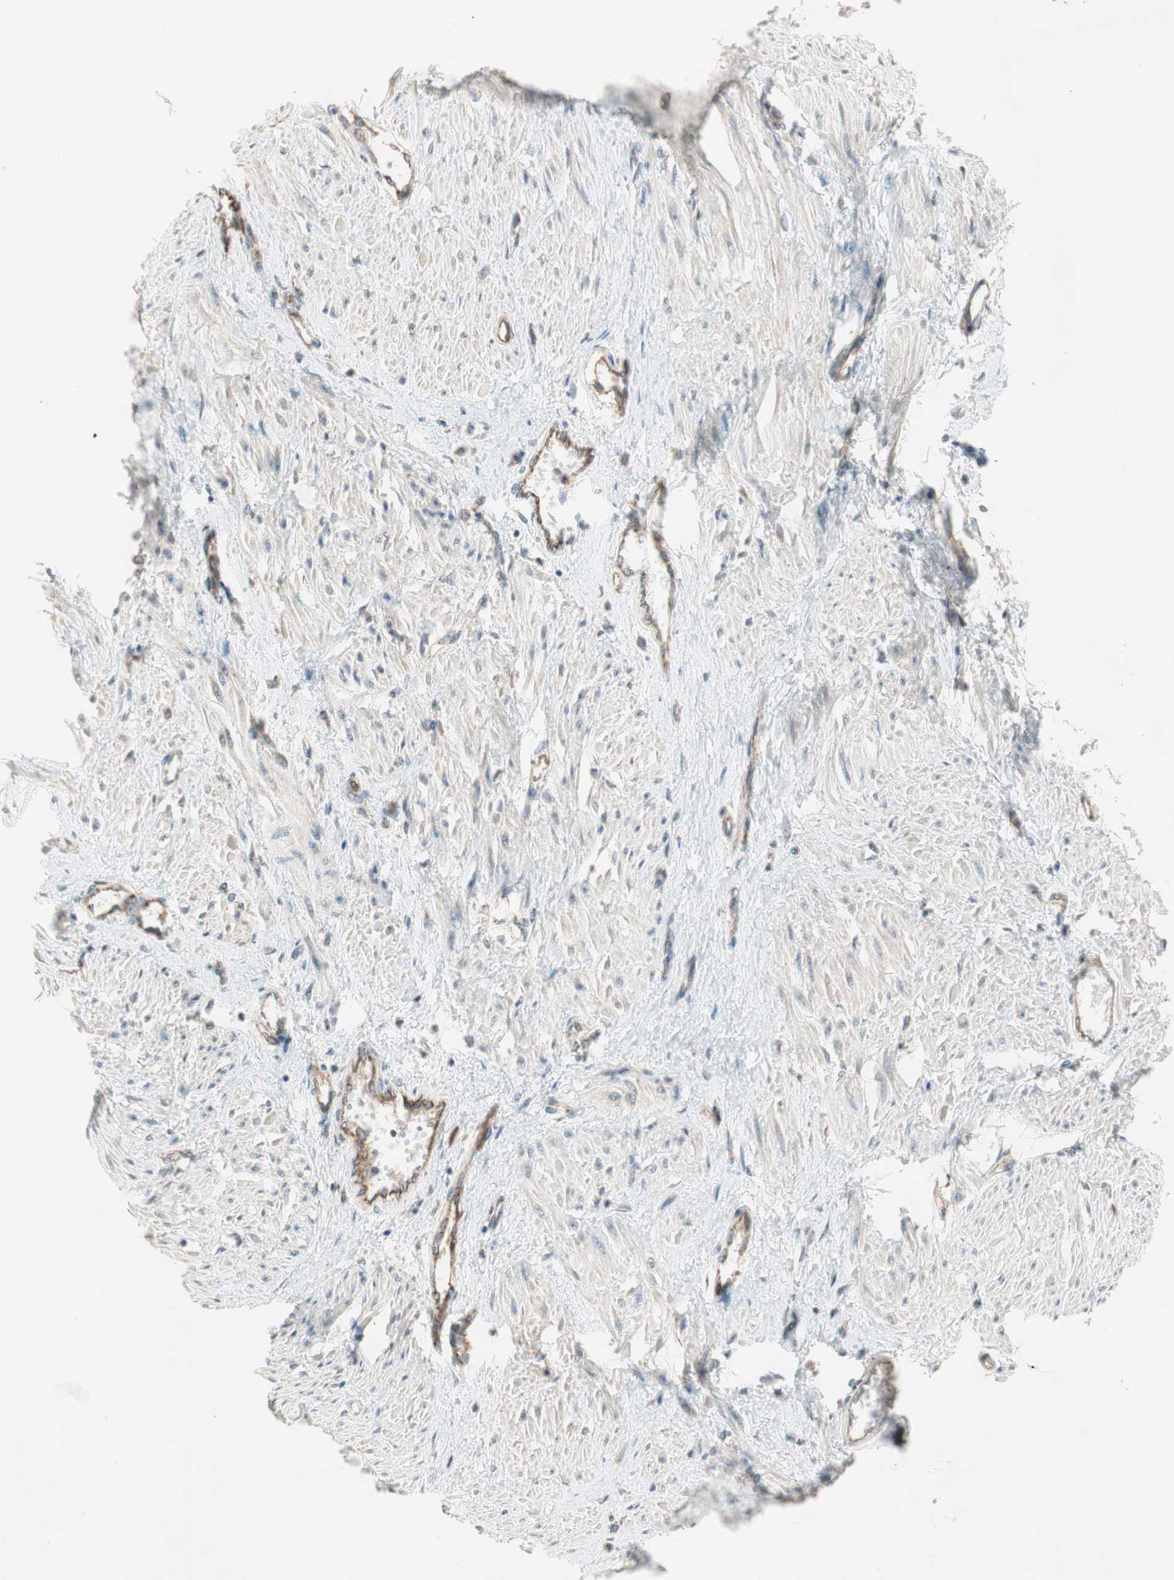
{"staining": {"intensity": "weak", "quantity": "25%-75%", "location": "cytoplasmic/membranous"}, "tissue": "smooth muscle", "cell_type": "Smooth muscle cells", "image_type": "normal", "snomed": [{"axis": "morphology", "description": "Normal tissue, NOS"}, {"axis": "topography", "description": "Smooth muscle"}, {"axis": "topography", "description": "Uterus"}], "caption": "A low amount of weak cytoplasmic/membranous staining is appreciated in about 25%-75% of smooth muscle cells in benign smooth muscle.", "gene": "CHADL", "patient": {"sex": "female", "age": 39}}